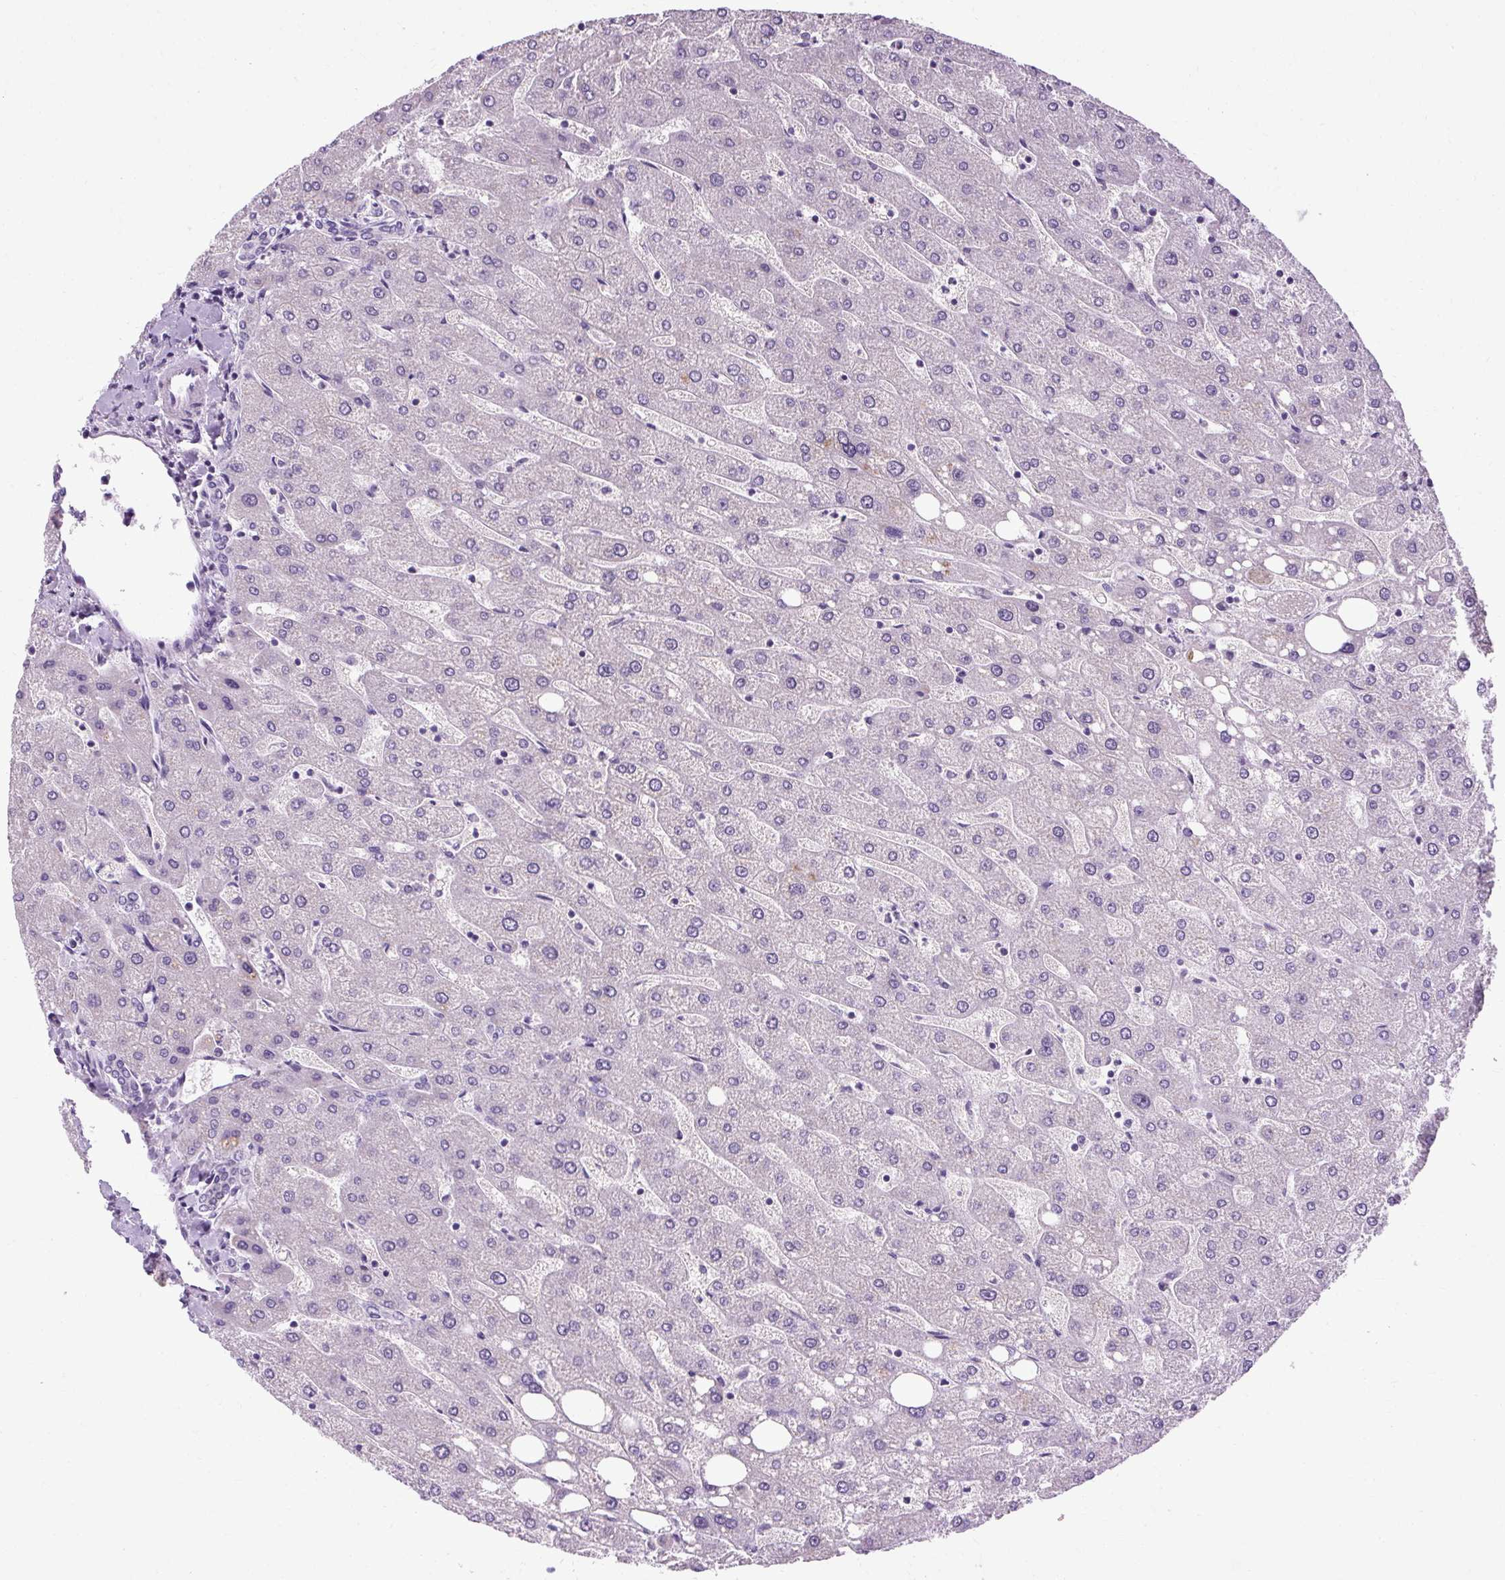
{"staining": {"intensity": "negative", "quantity": "none", "location": "none"}, "tissue": "liver", "cell_type": "Cholangiocytes", "image_type": "normal", "snomed": [{"axis": "morphology", "description": "Normal tissue, NOS"}, {"axis": "topography", "description": "Liver"}], "caption": "This is an IHC histopathology image of benign human liver. There is no positivity in cholangiocytes.", "gene": "B3GNT4", "patient": {"sex": "male", "age": 67}}